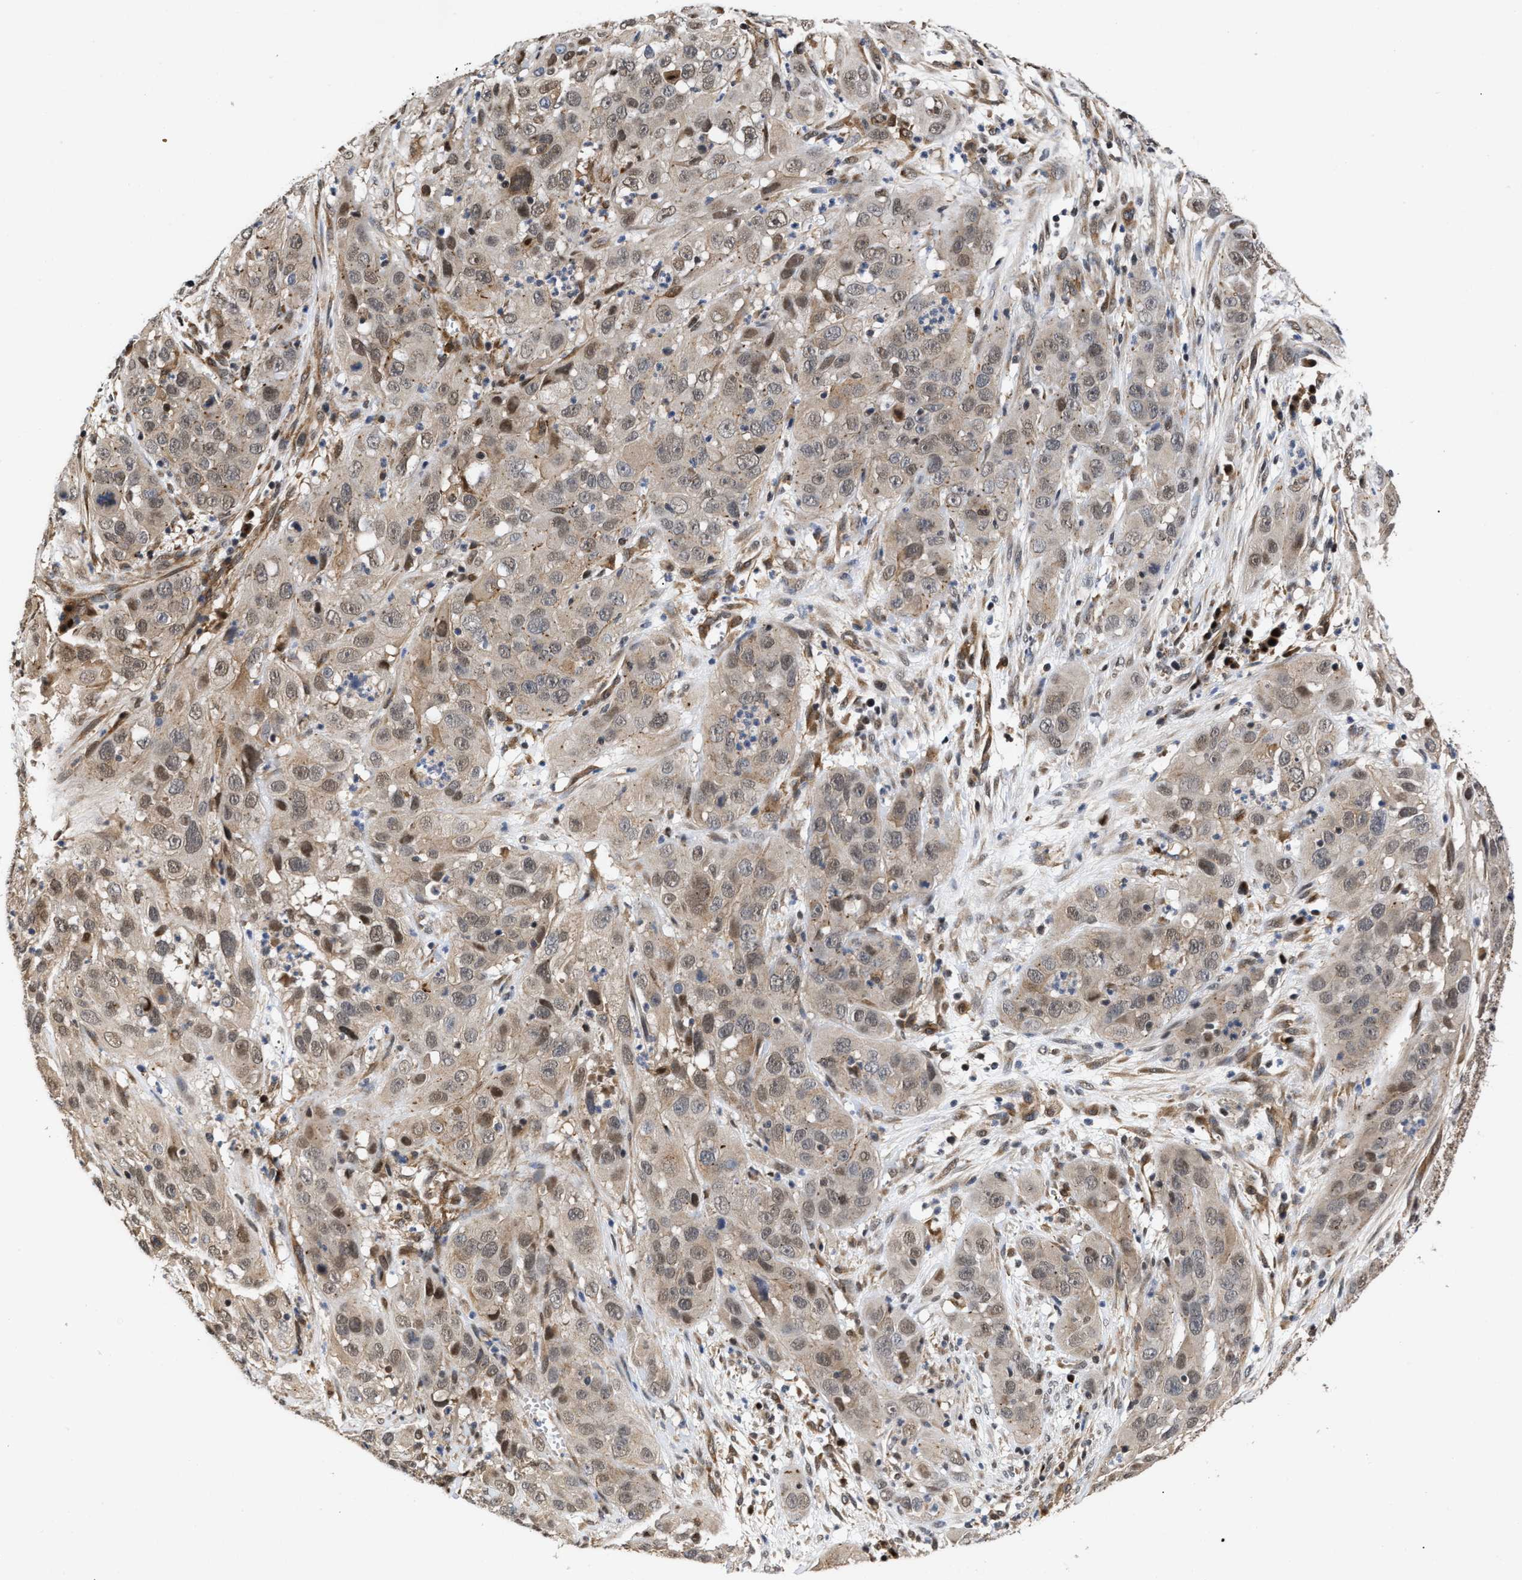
{"staining": {"intensity": "weak", "quantity": ">75%", "location": "cytoplasmic/membranous"}, "tissue": "cervical cancer", "cell_type": "Tumor cells", "image_type": "cancer", "snomed": [{"axis": "morphology", "description": "Squamous cell carcinoma, NOS"}, {"axis": "topography", "description": "Cervix"}], "caption": "Immunohistochemical staining of human cervical cancer shows weak cytoplasmic/membranous protein positivity in about >75% of tumor cells.", "gene": "CLIP2", "patient": {"sex": "female", "age": 32}}